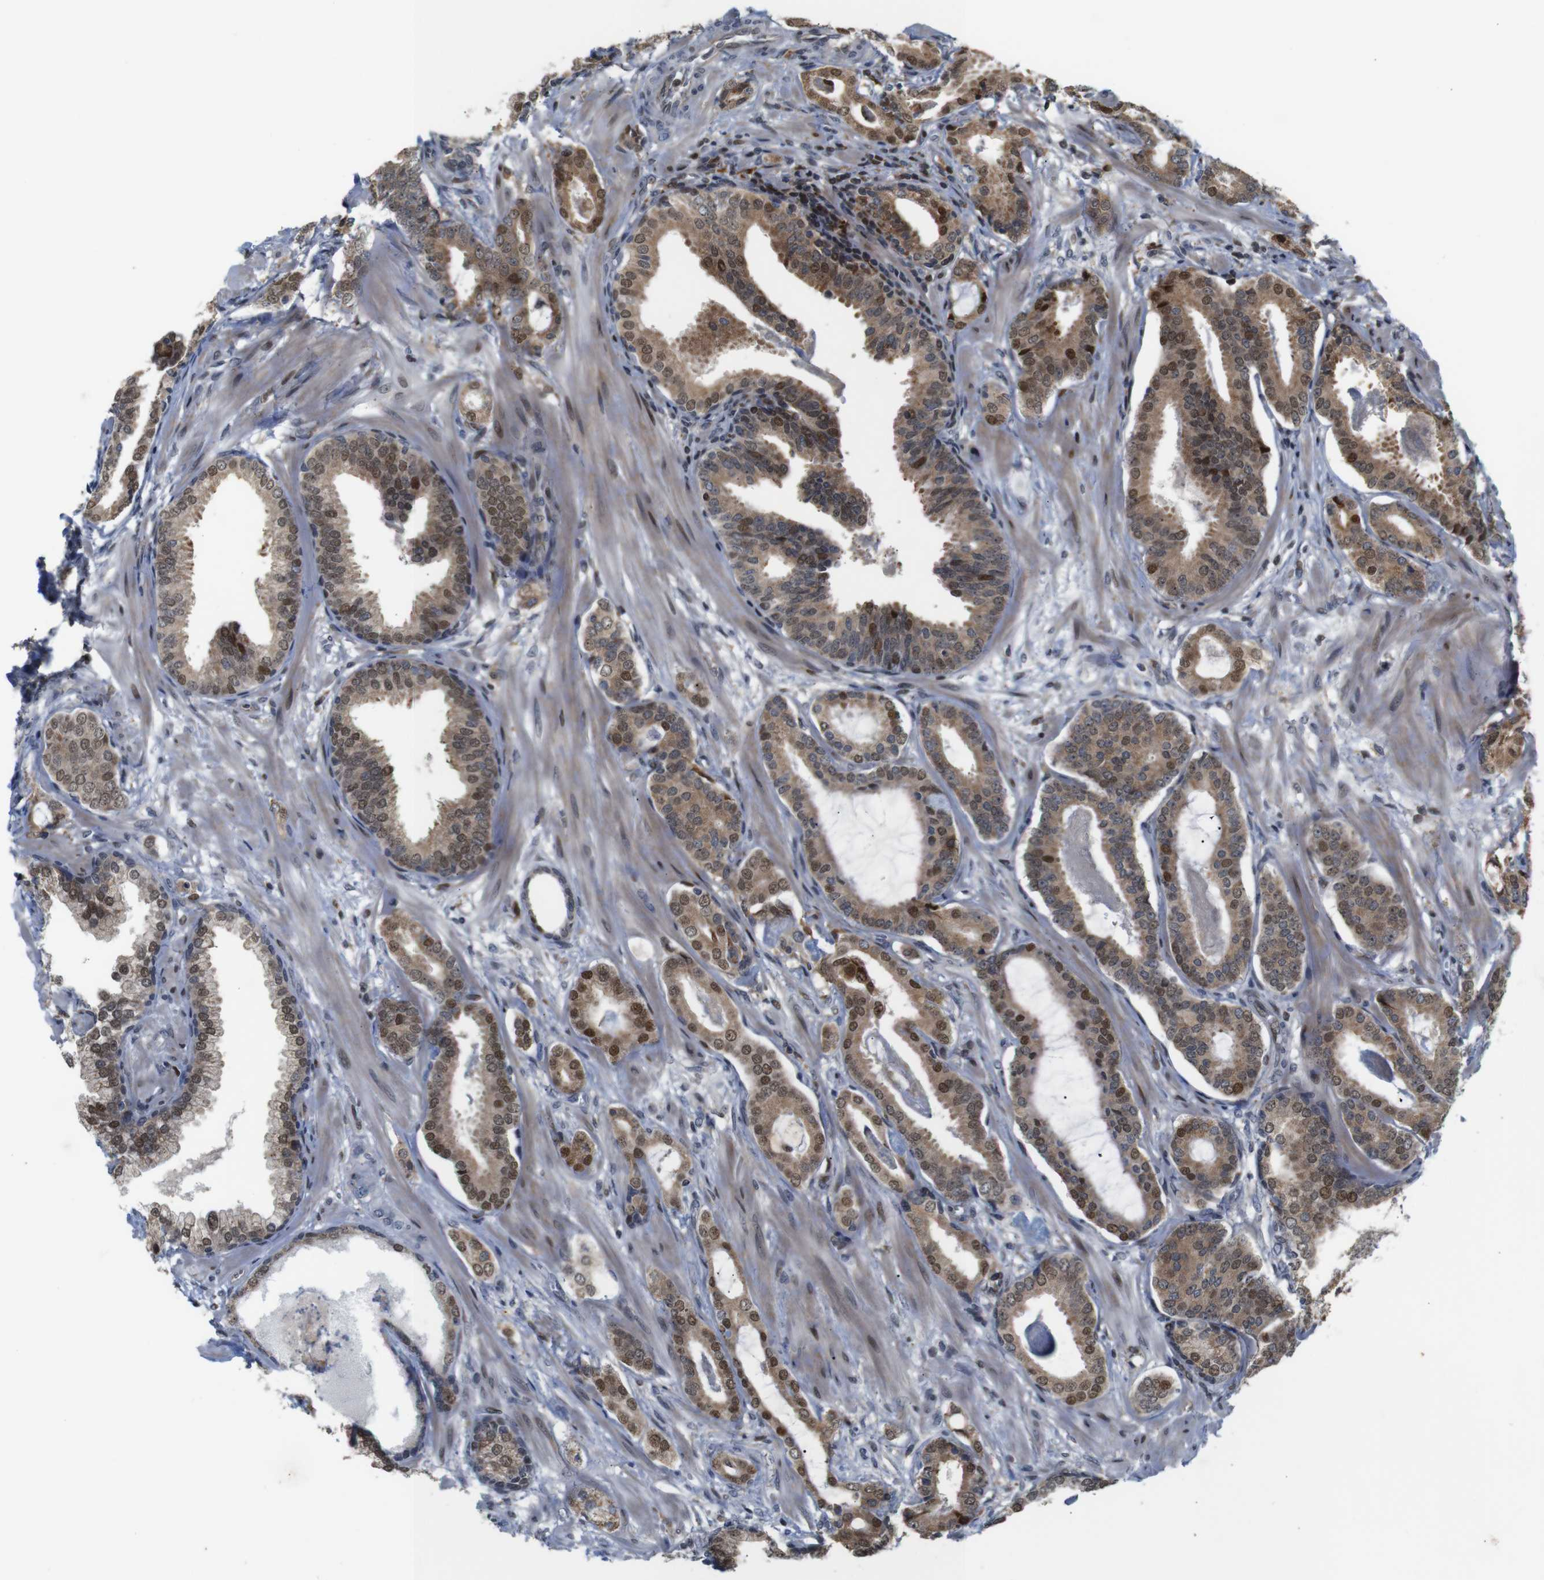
{"staining": {"intensity": "moderate", "quantity": ">75%", "location": "cytoplasmic/membranous,nuclear"}, "tissue": "prostate cancer", "cell_type": "Tumor cells", "image_type": "cancer", "snomed": [{"axis": "morphology", "description": "Adenocarcinoma, Low grade"}, {"axis": "topography", "description": "Prostate"}], "caption": "Immunohistochemical staining of human prostate adenocarcinoma (low-grade) demonstrates moderate cytoplasmic/membranous and nuclear protein staining in approximately >75% of tumor cells.", "gene": "PTPN1", "patient": {"sex": "male", "age": 53}}